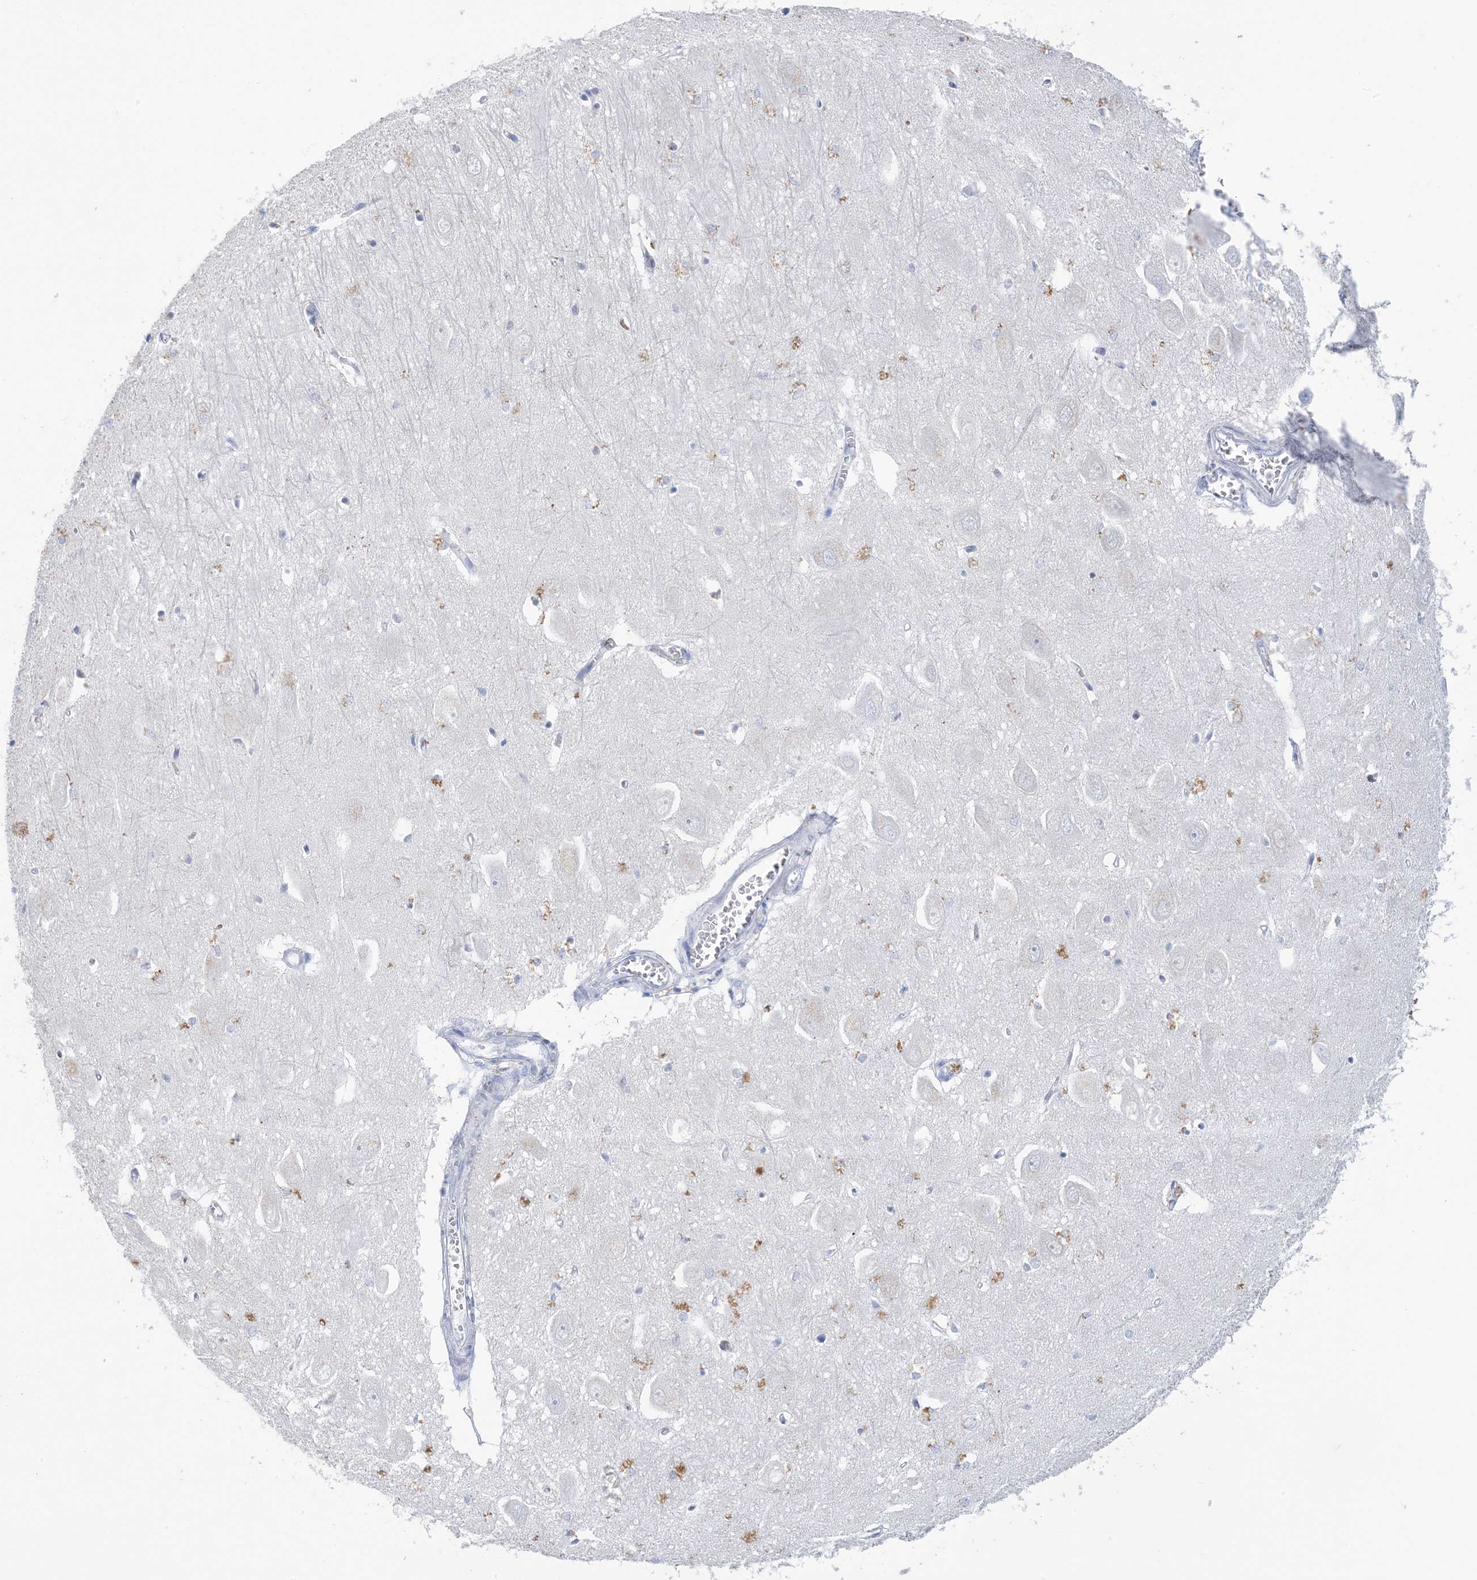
{"staining": {"intensity": "negative", "quantity": "none", "location": "none"}, "tissue": "hippocampus", "cell_type": "Glial cells", "image_type": "normal", "snomed": [{"axis": "morphology", "description": "Normal tissue, NOS"}, {"axis": "topography", "description": "Hippocampus"}], "caption": "Glial cells show no significant positivity in benign hippocampus. Nuclei are stained in blue.", "gene": "SH3YL1", "patient": {"sex": "female", "age": 64}}